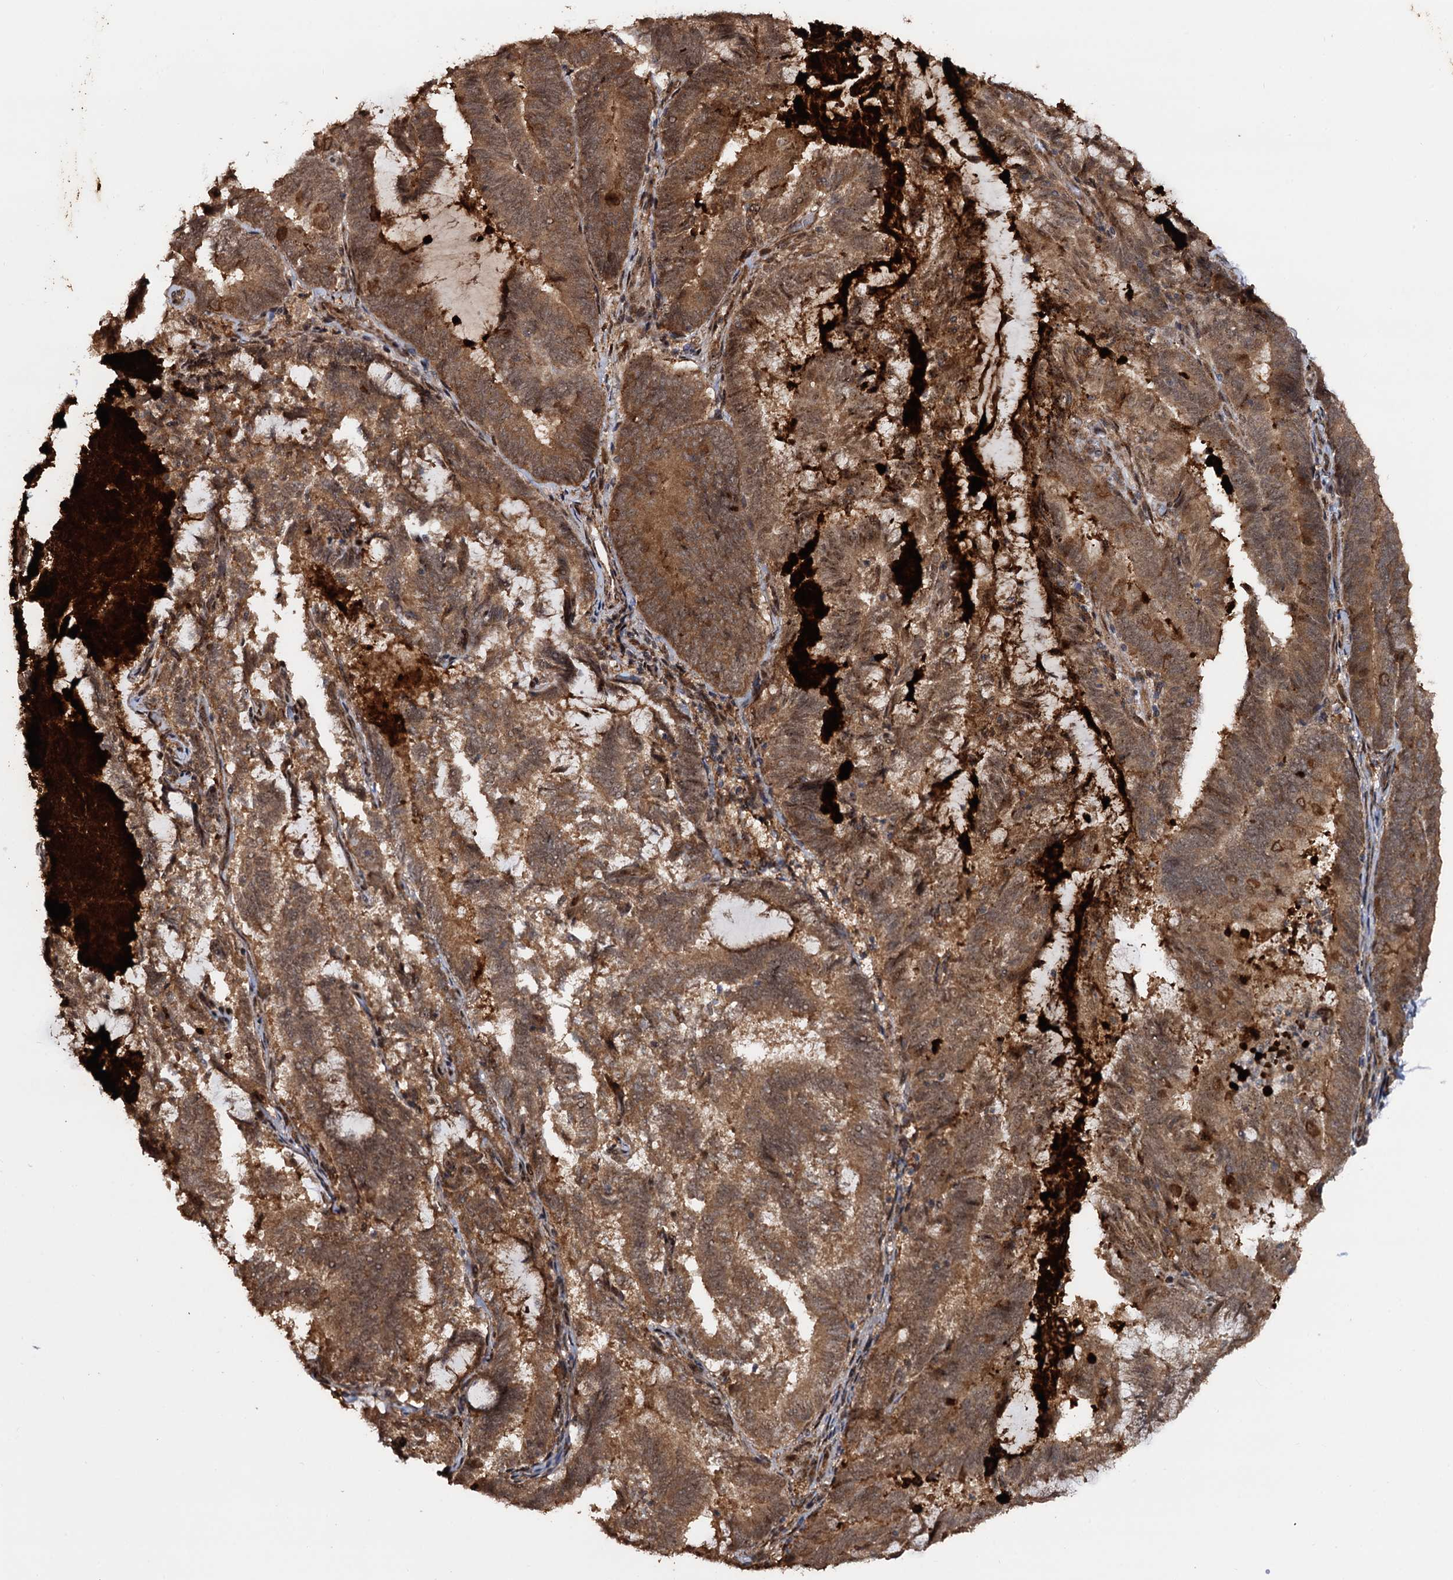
{"staining": {"intensity": "strong", "quantity": ">75%", "location": "cytoplasmic/membranous,nuclear"}, "tissue": "endometrial cancer", "cell_type": "Tumor cells", "image_type": "cancer", "snomed": [{"axis": "morphology", "description": "Adenocarcinoma, NOS"}, {"axis": "topography", "description": "Endometrium"}], "caption": "Adenocarcinoma (endometrial) tissue demonstrates strong cytoplasmic/membranous and nuclear positivity in approximately >75% of tumor cells, visualized by immunohistochemistry.", "gene": "PIGB", "patient": {"sex": "female", "age": 80}}